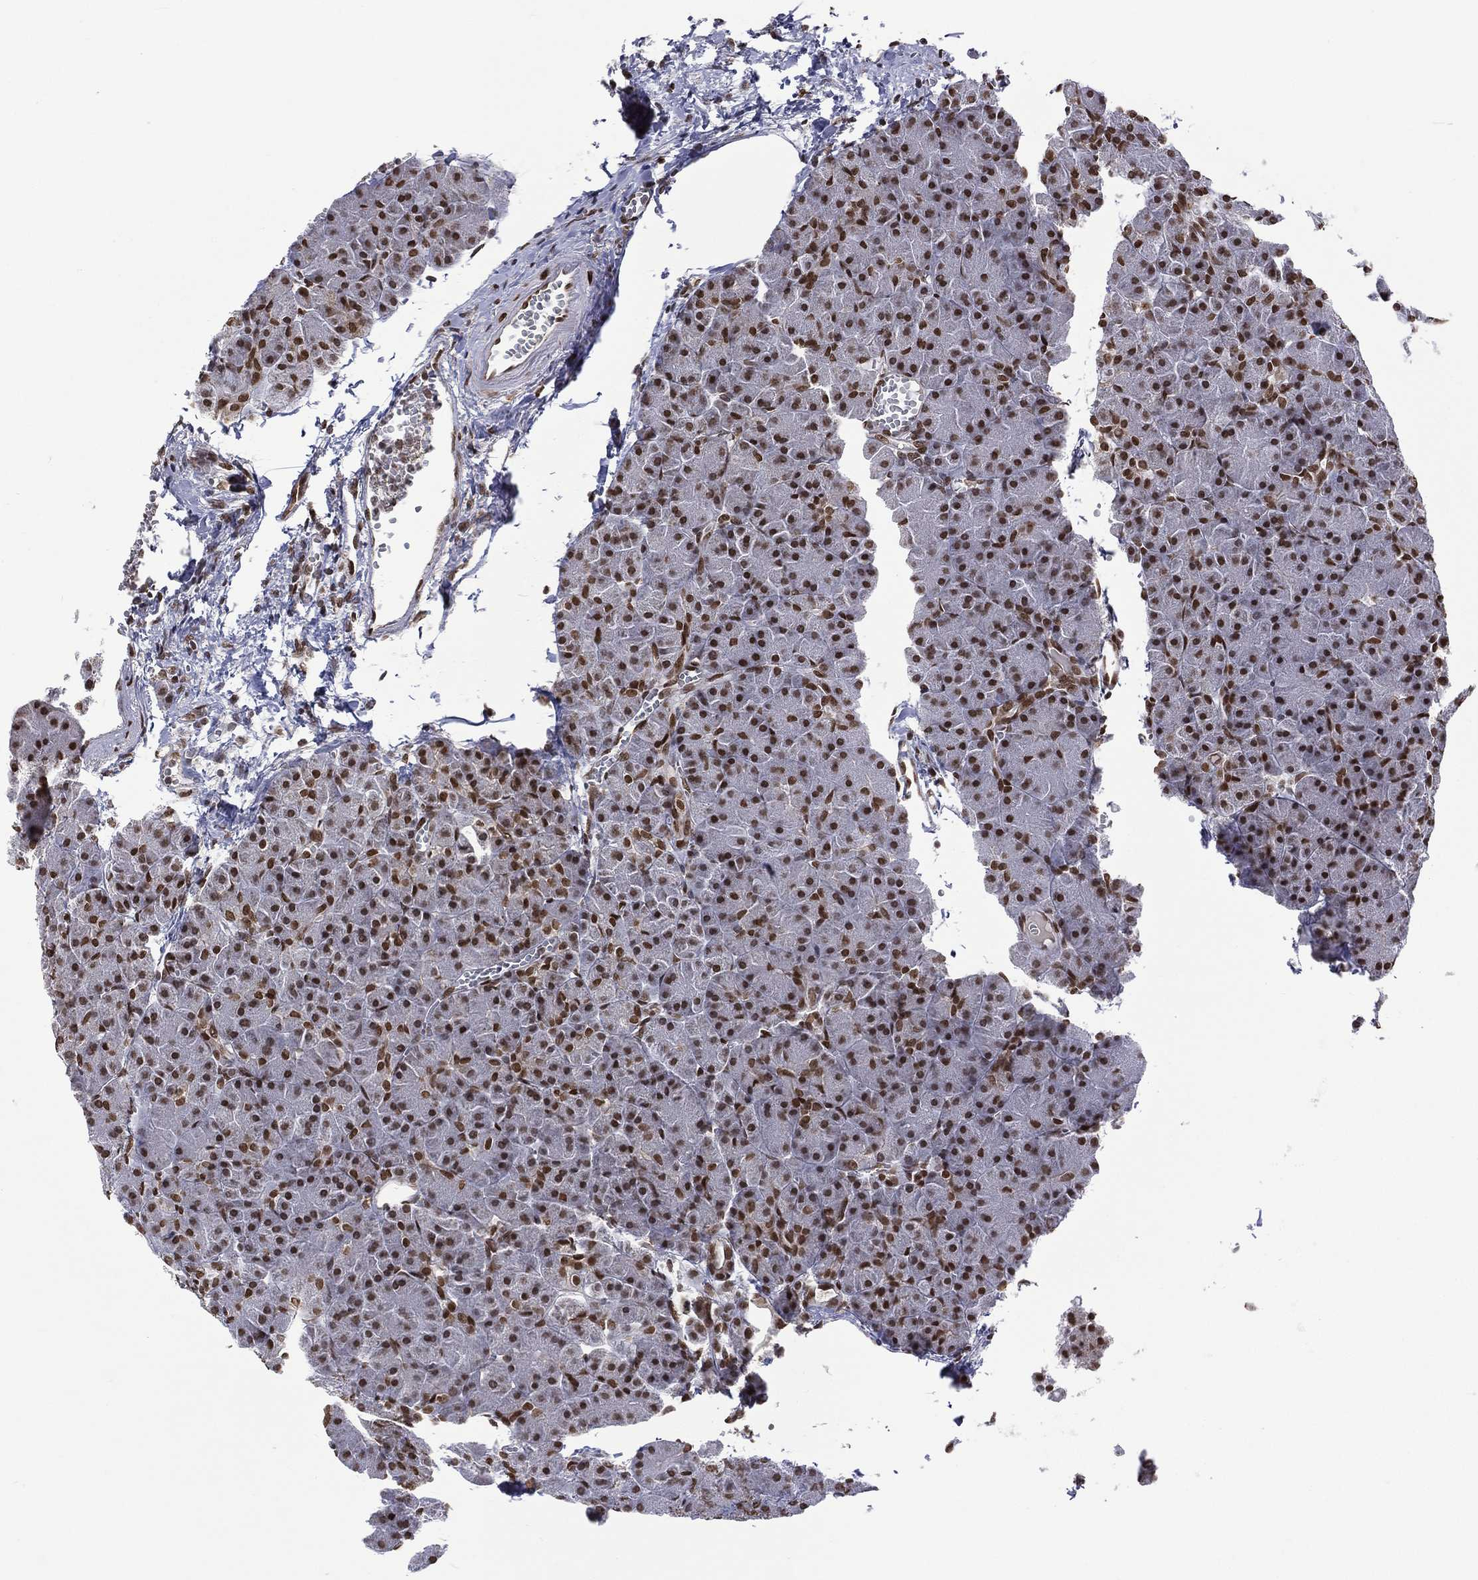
{"staining": {"intensity": "strong", "quantity": ">75%", "location": "nuclear"}, "tissue": "pancreas", "cell_type": "Exocrine glandular cells", "image_type": "normal", "snomed": [{"axis": "morphology", "description": "Normal tissue, NOS"}, {"axis": "topography", "description": "Pancreas"}], "caption": "Protein expression analysis of unremarkable human pancreas reveals strong nuclear staining in approximately >75% of exocrine glandular cells. (IHC, brightfield microscopy, high magnification).", "gene": "C5orf24", "patient": {"sex": "male", "age": 61}}